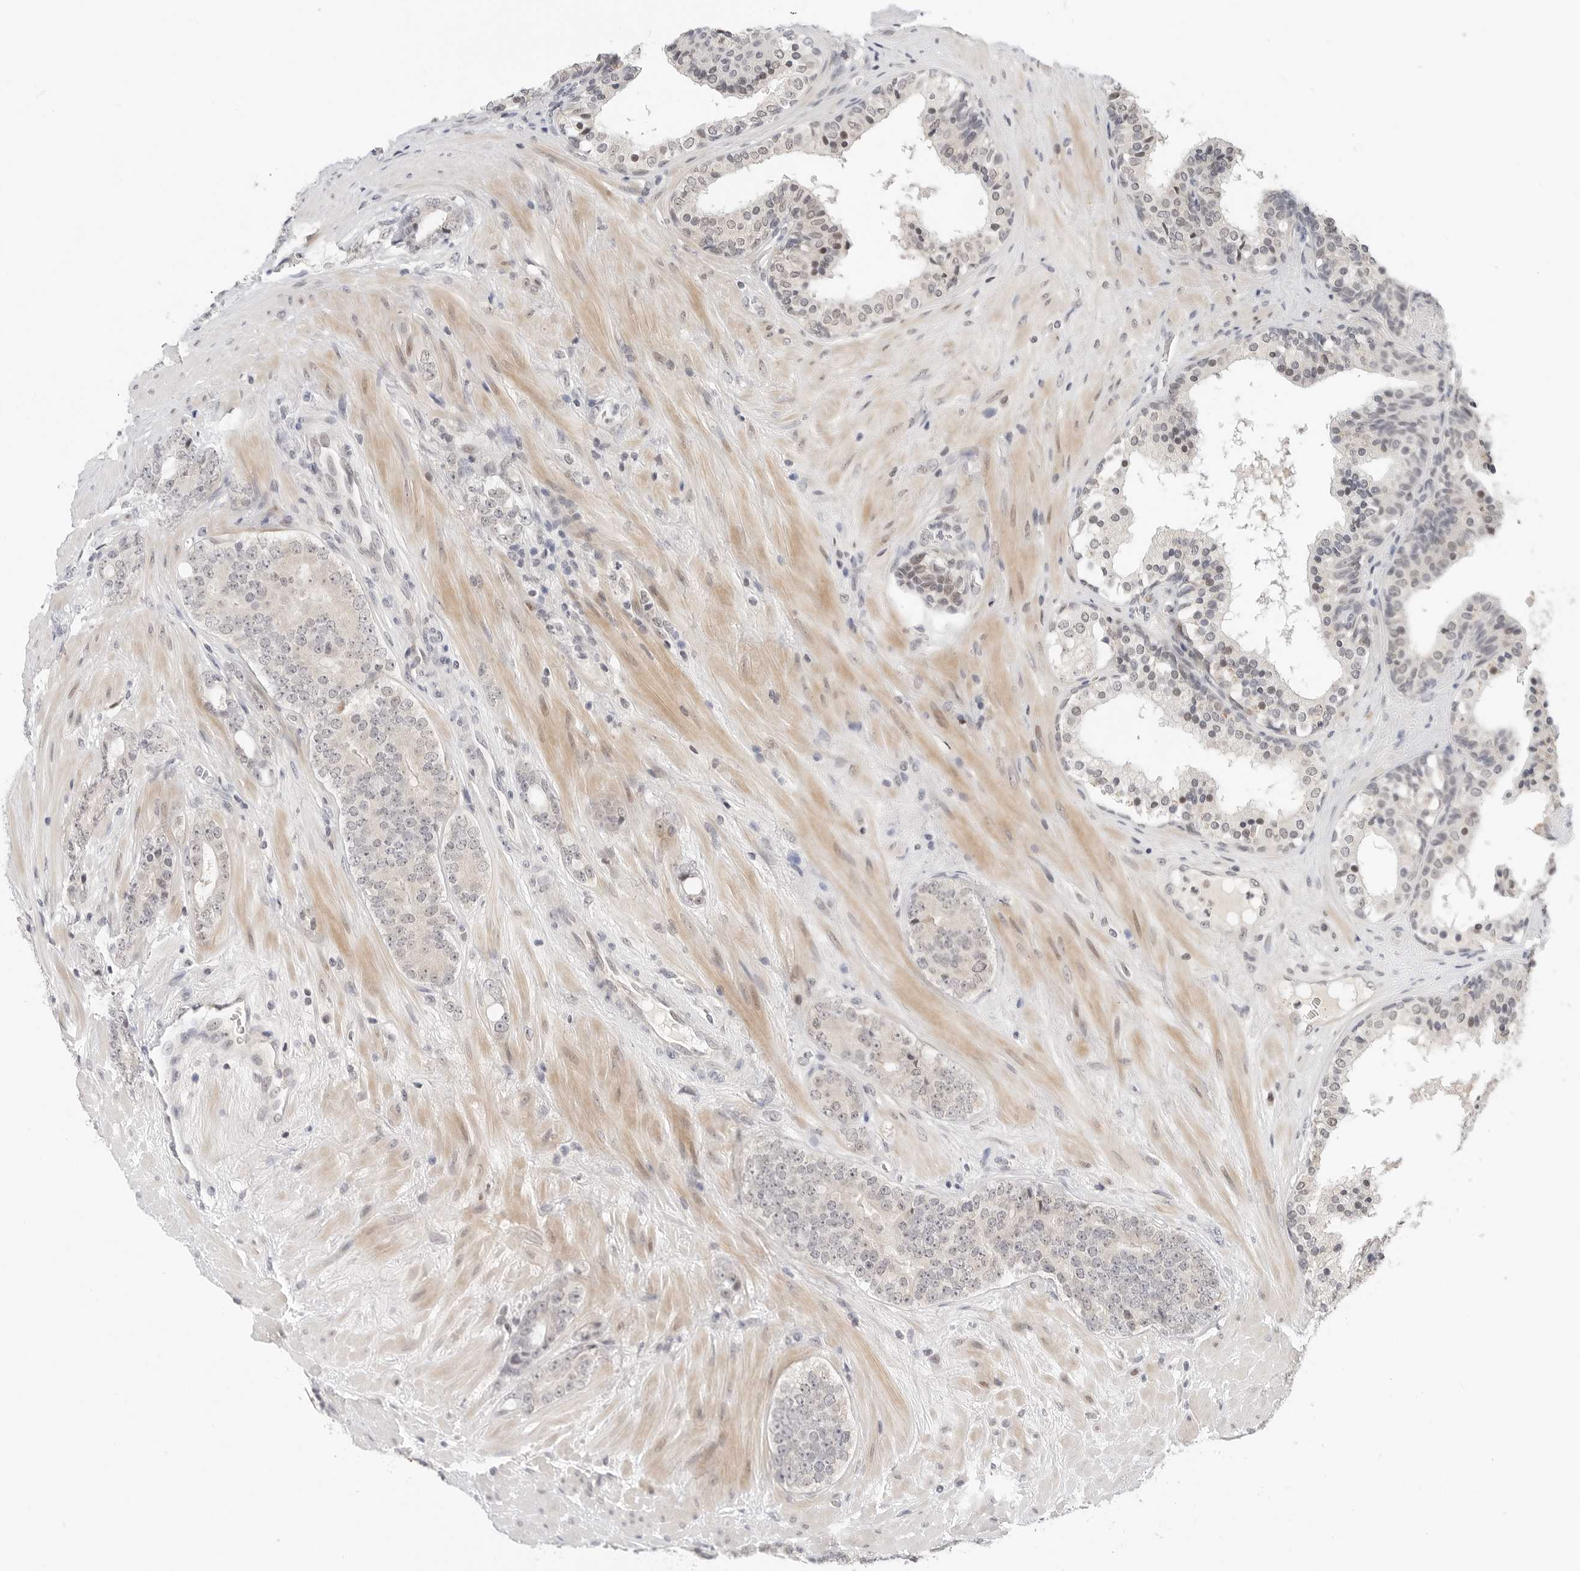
{"staining": {"intensity": "weak", "quantity": "<25%", "location": "nuclear"}, "tissue": "prostate cancer", "cell_type": "Tumor cells", "image_type": "cancer", "snomed": [{"axis": "morphology", "description": "Adenocarcinoma, High grade"}, {"axis": "topography", "description": "Prostate"}], "caption": "Tumor cells show no significant protein expression in prostate adenocarcinoma (high-grade).", "gene": "TSEN2", "patient": {"sex": "male", "age": 56}}